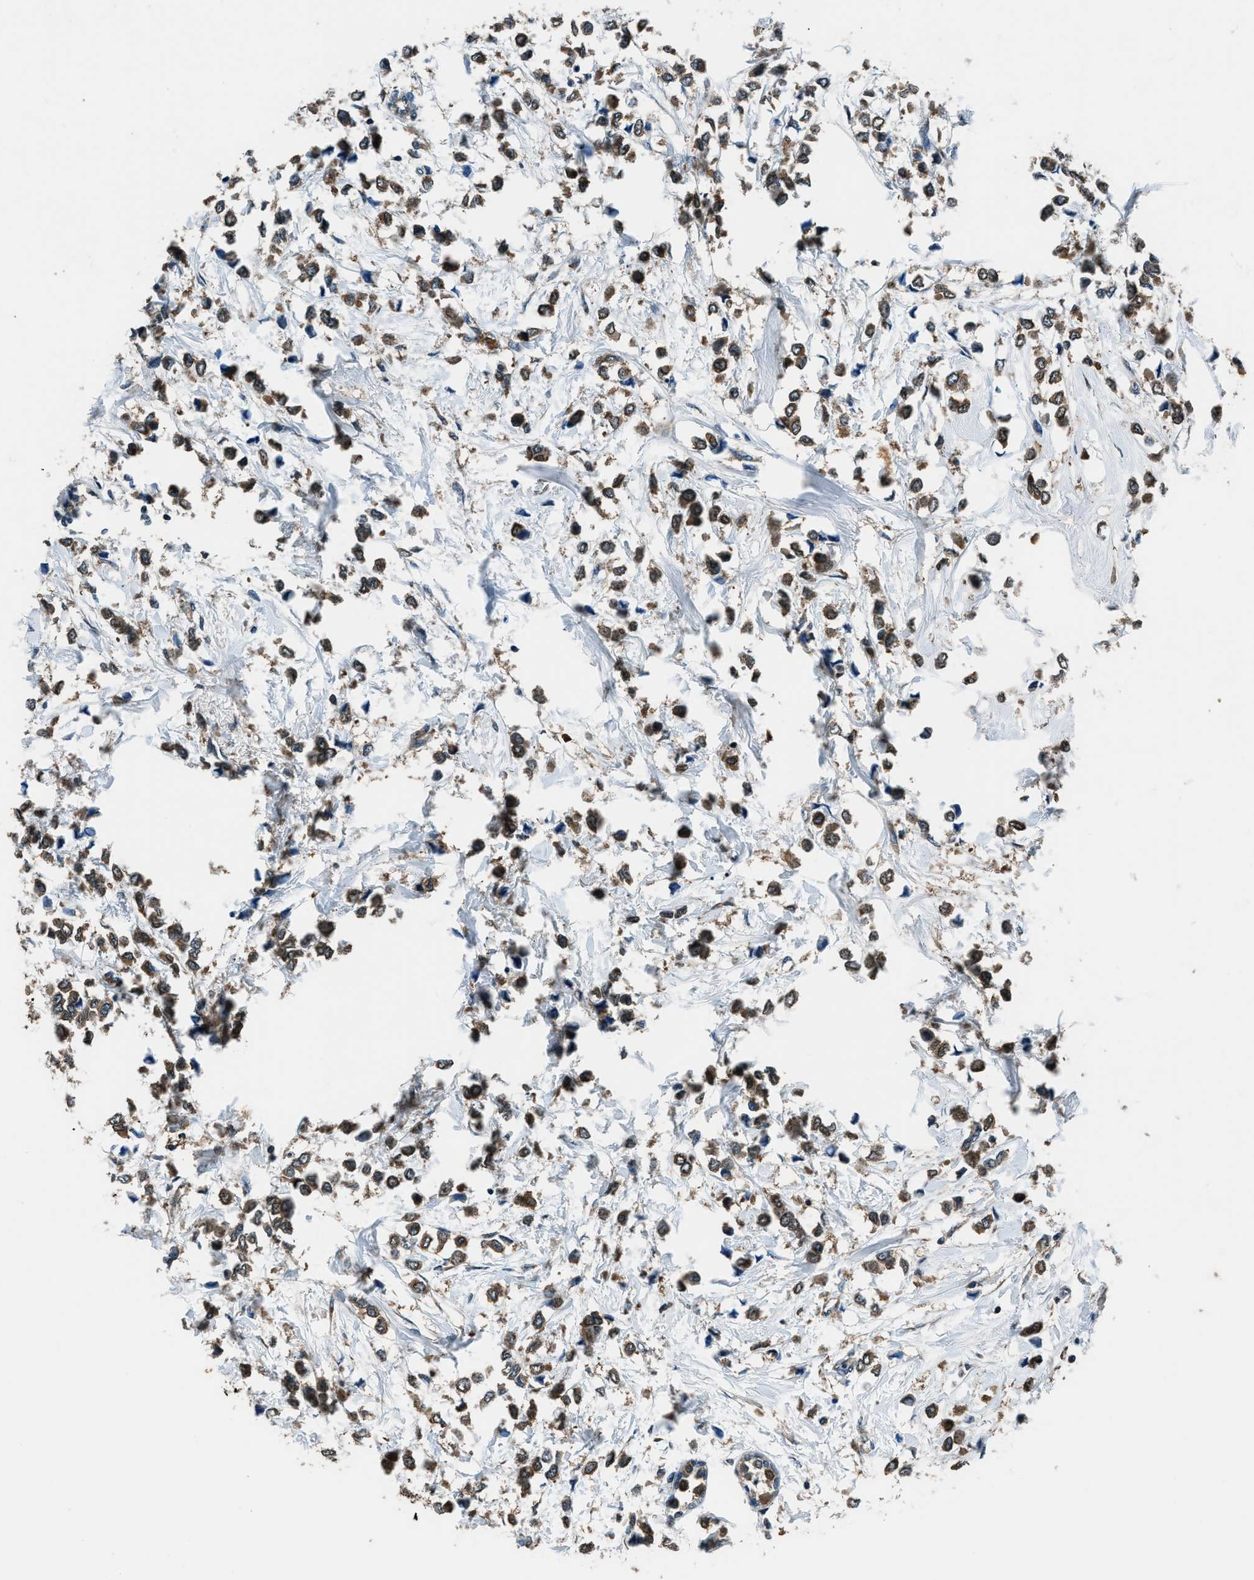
{"staining": {"intensity": "strong", "quantity": ">75%", "location": "cytoplasmic/membranous"}, "tissue": "breast cancer", "cell_type": "Tumor cells", "image_type": "cancer", "snomed": [{"axis": "morphology", "description": "Lobular carcinoma"}, {"axis": "topography", "description": "Breast"}], "caption": "Breast cancer stained with a protein marker reveals strong staining in tumor cells.", "gene": "ARFGAP2", "patient": {"sex": "female", "age": 51}}